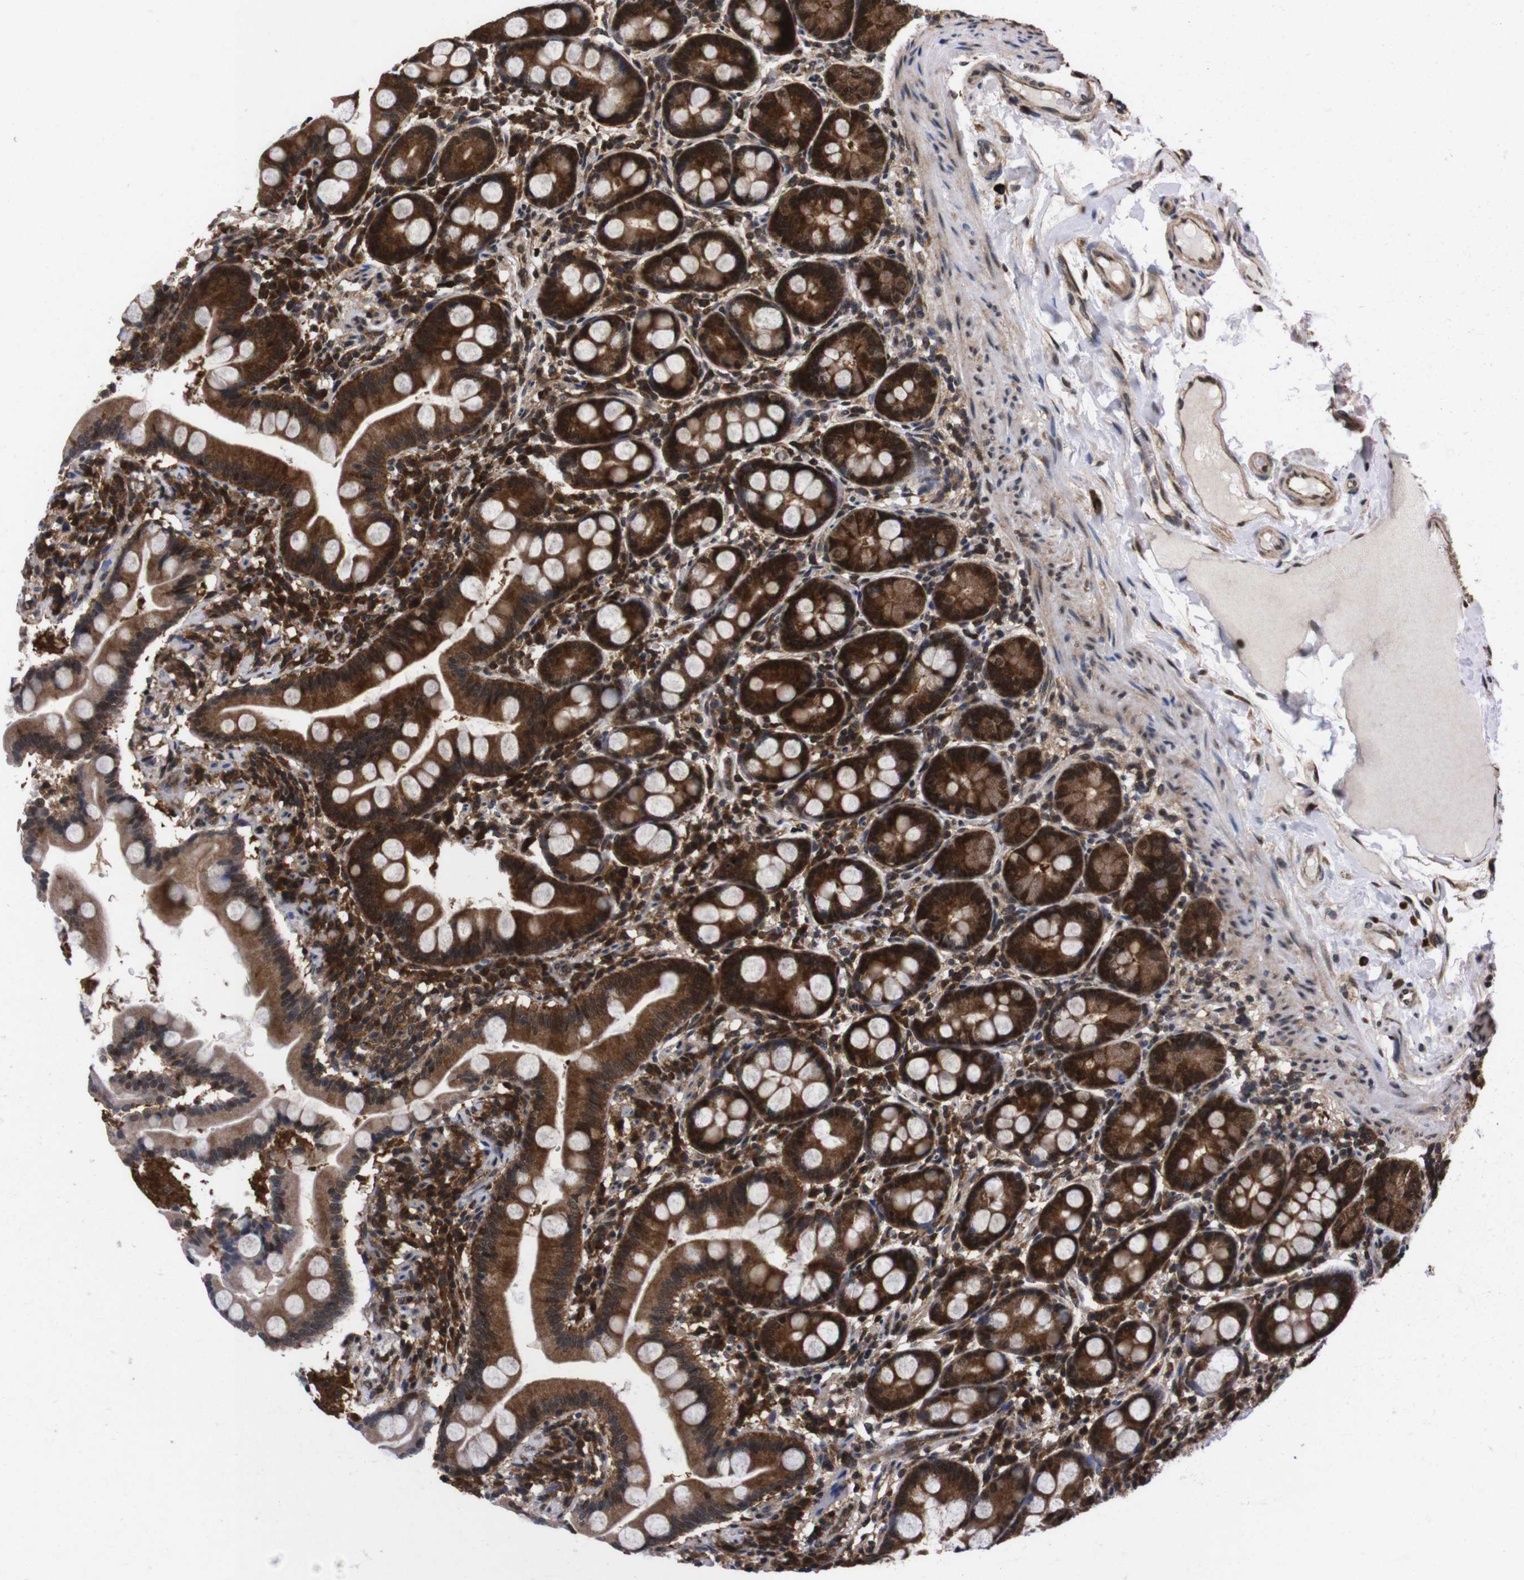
{"staining": {"intensity": "strong", "quantity": ">75%", "location": "cytoplasmic/membranous,nuclear"}, "tissue": "duodenum", "cell_type": "Glandular cells", "image_type": "normal", "snomed": [{"axis": "morphology", "description": "Normal tissue, NOS"}, {"axis": "topography", "description": "Duodenum"}], "caption": "Normal duodenum demonstrates strong cytoplasmic/membranous,nuclear positivity in about >75% of glandular cells, visualized by immunohistochemistry. The staining was performed using DAB, with brown indicating positive protein expression. Nuclei are stained blue with hematoxylin.", "gene": "UBQLN2", "patient": {"sex": "male", "age": 50}}